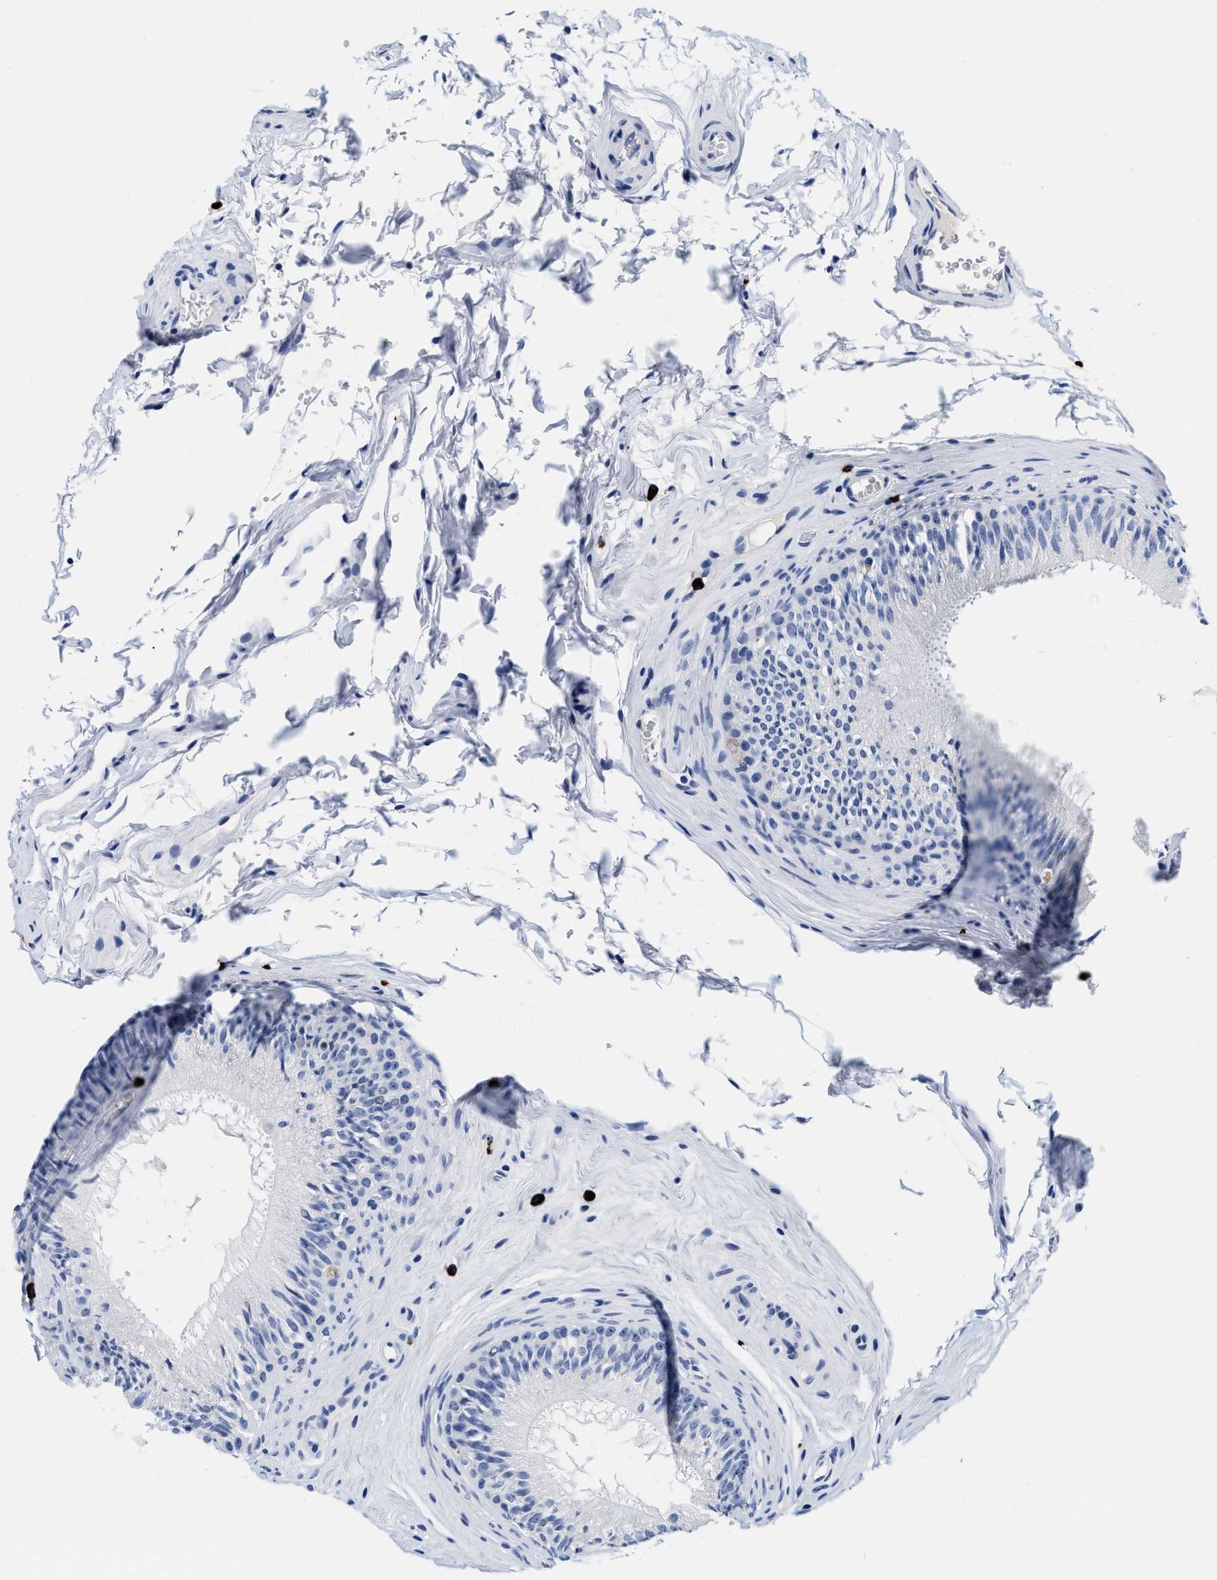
{"staining": {"intensity": "negative", "quantity": "none", "location": "none"}, "tissue": "epididymis", "cell_type": "Glandular cells", "image_type": "normal", "snomed": [{"axis": "morphology", "description": "Normal tissue, NOS"}, {"axis": "topography", "description": "Testis"}, {"axis": "topography", "description": "Epididymis"}], "caption": "Epididymis stained for a protein using immunohistochemistry displays no staining glandular cells.", "gene": "CER1", "patient": {"sex": "male", "age": 36}}